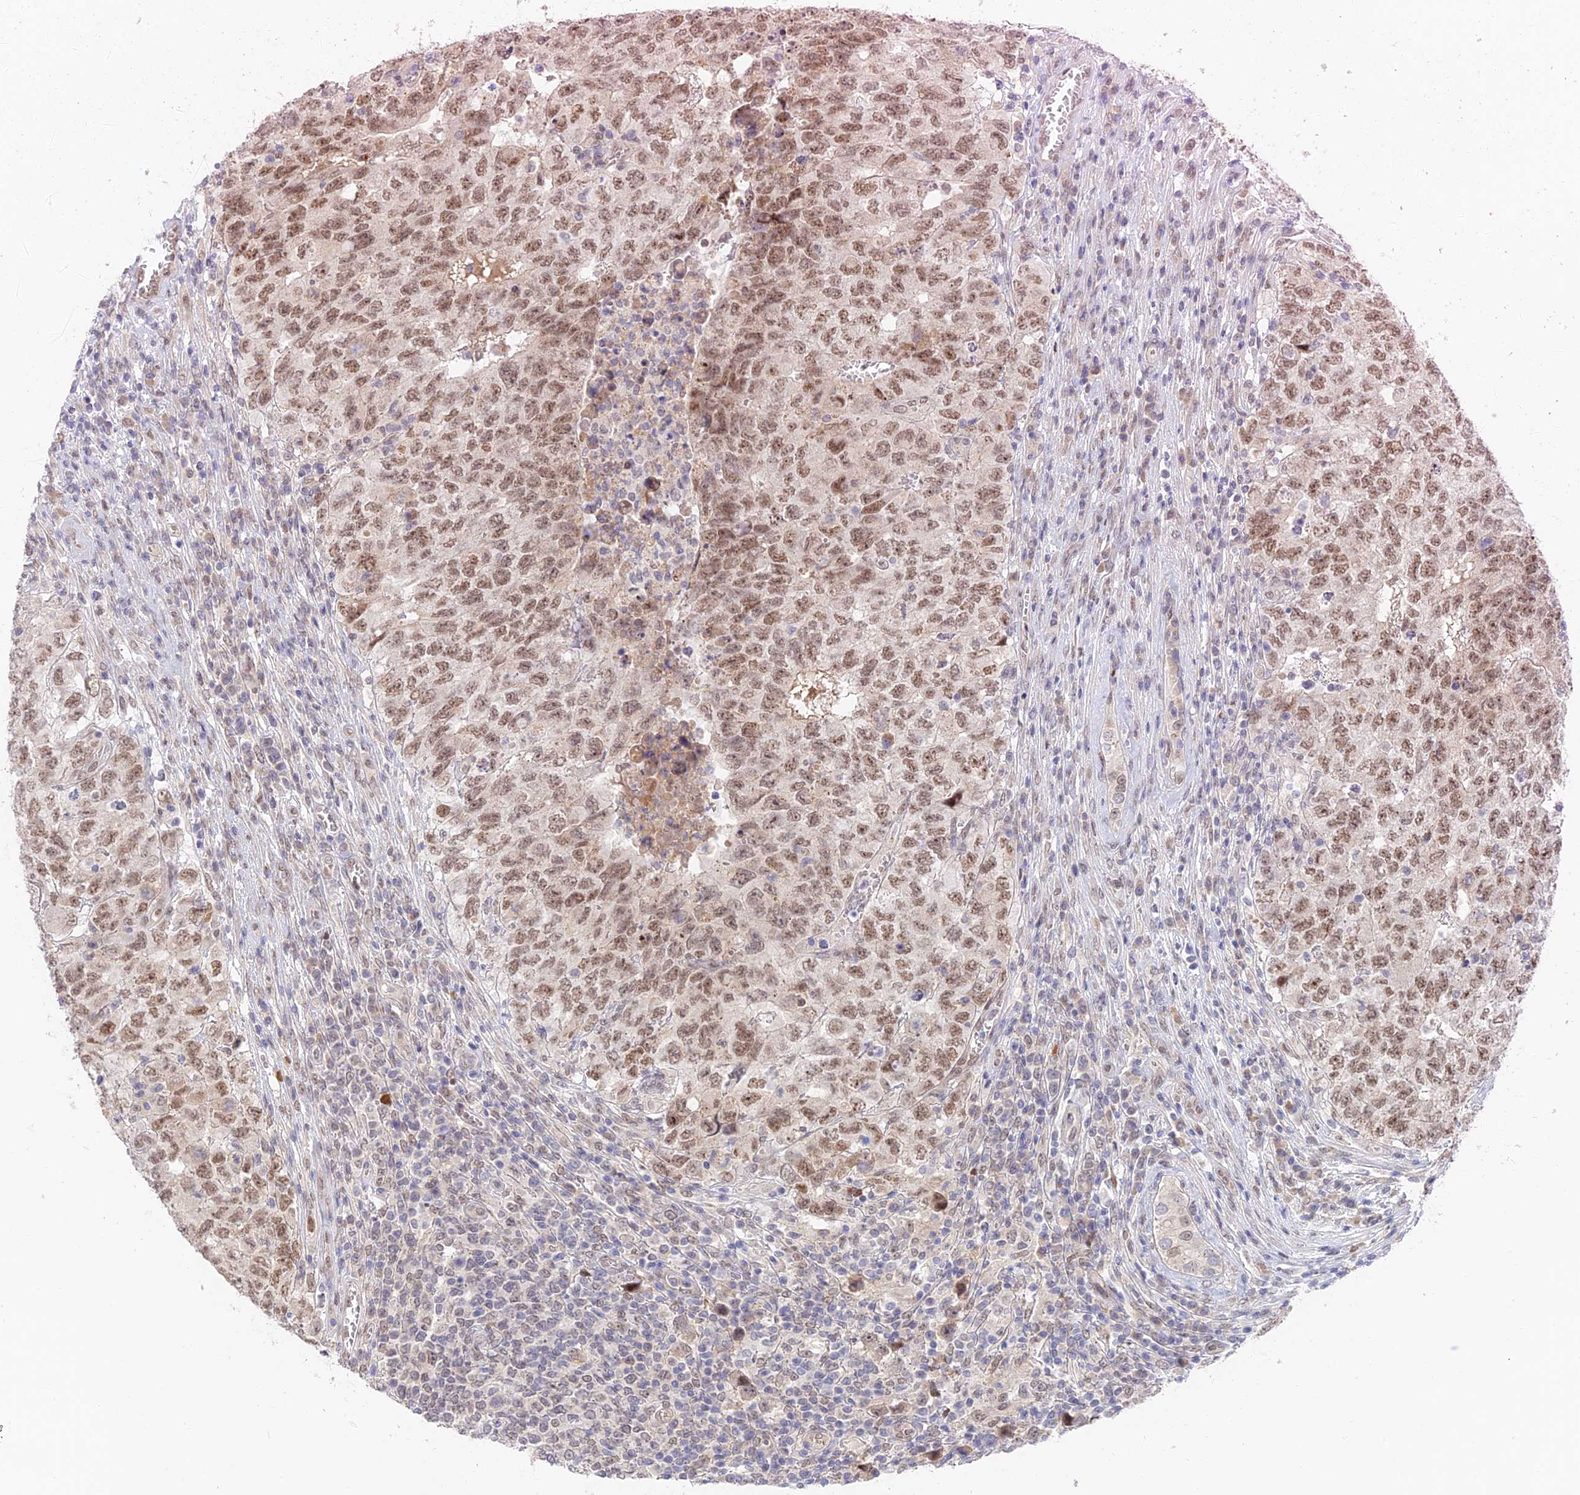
{"staining": {"intensity": "moderate", "quantity": ">75%", "location": "nuclear"}, "tissue": "testis cancer", "cell_type": "Tumor cells", "image_type": "cancer", "snomed": [{"axis": "morphology", "description": "Carcinoma, Embryonal, NOS"}, {"axis": "topography", "description": "Testis"}], "caption": "IHC micrograph of neoplastic tissue: testis cancer (embryonal carcinoma) stained using immunohistochemistry displays medium levels of moderate protein expression localized specifically in the nuclear of tumor cells, appearing as a nuclear brown color.", "gene": "ZUP1", "patient": {"sex": "male", "age": 34}}